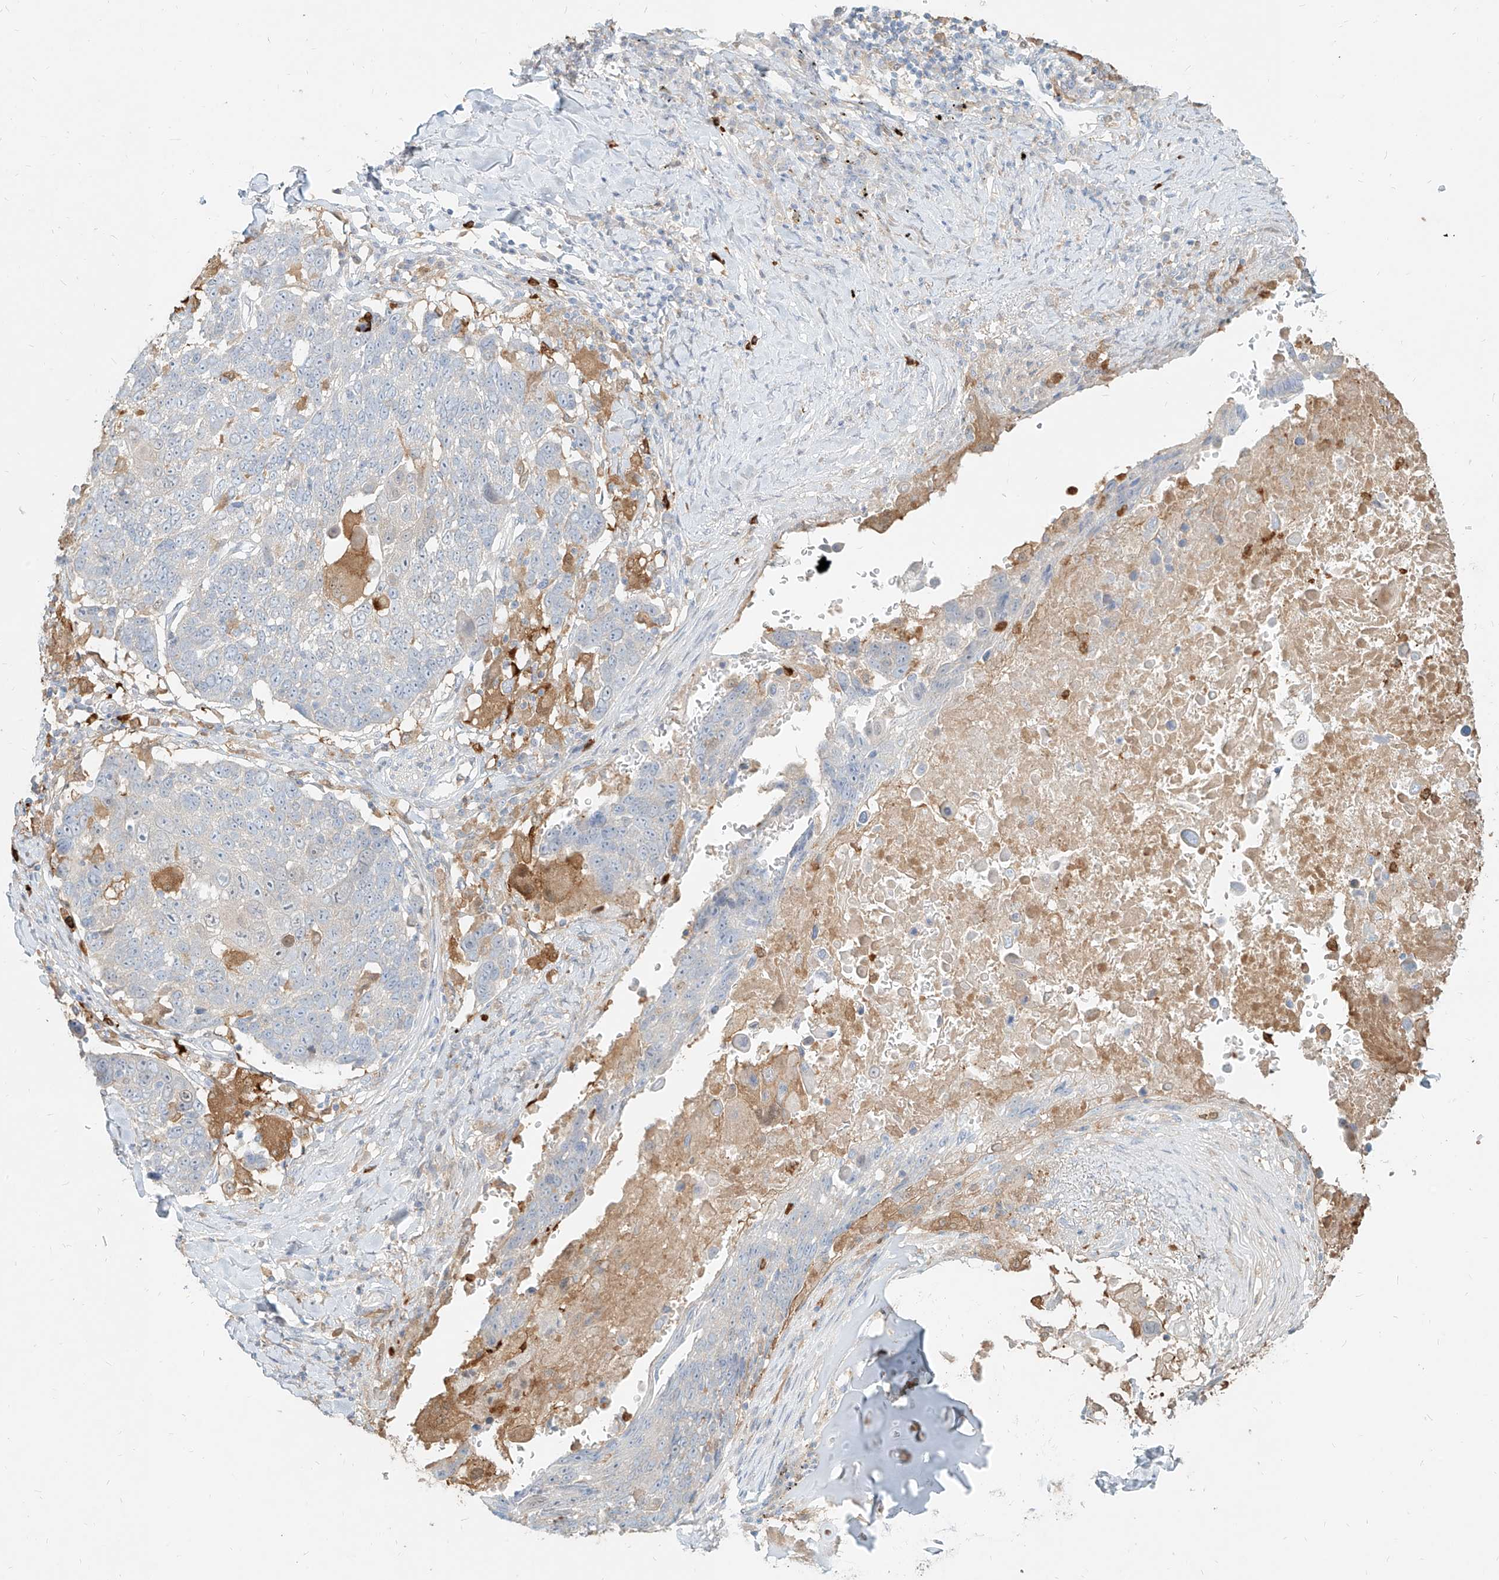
{"staining": {"intensity": "negative", "quantity": "none", "location": "none"}, "tissue": "lung cancer", "cell_type": "Tumor cells", "image_type": "cancer", "snomed": [{"axis": "morphology", "description": "Squamous cell carcinoma, NOS"}, {"axis": "topography", "description": "Lung"}], "caption": "There is no significant staining in tumor cells of lung squamous cell carcinoma.", "gene": "PGD", "patient": {"sex": "male", "age": 66}}